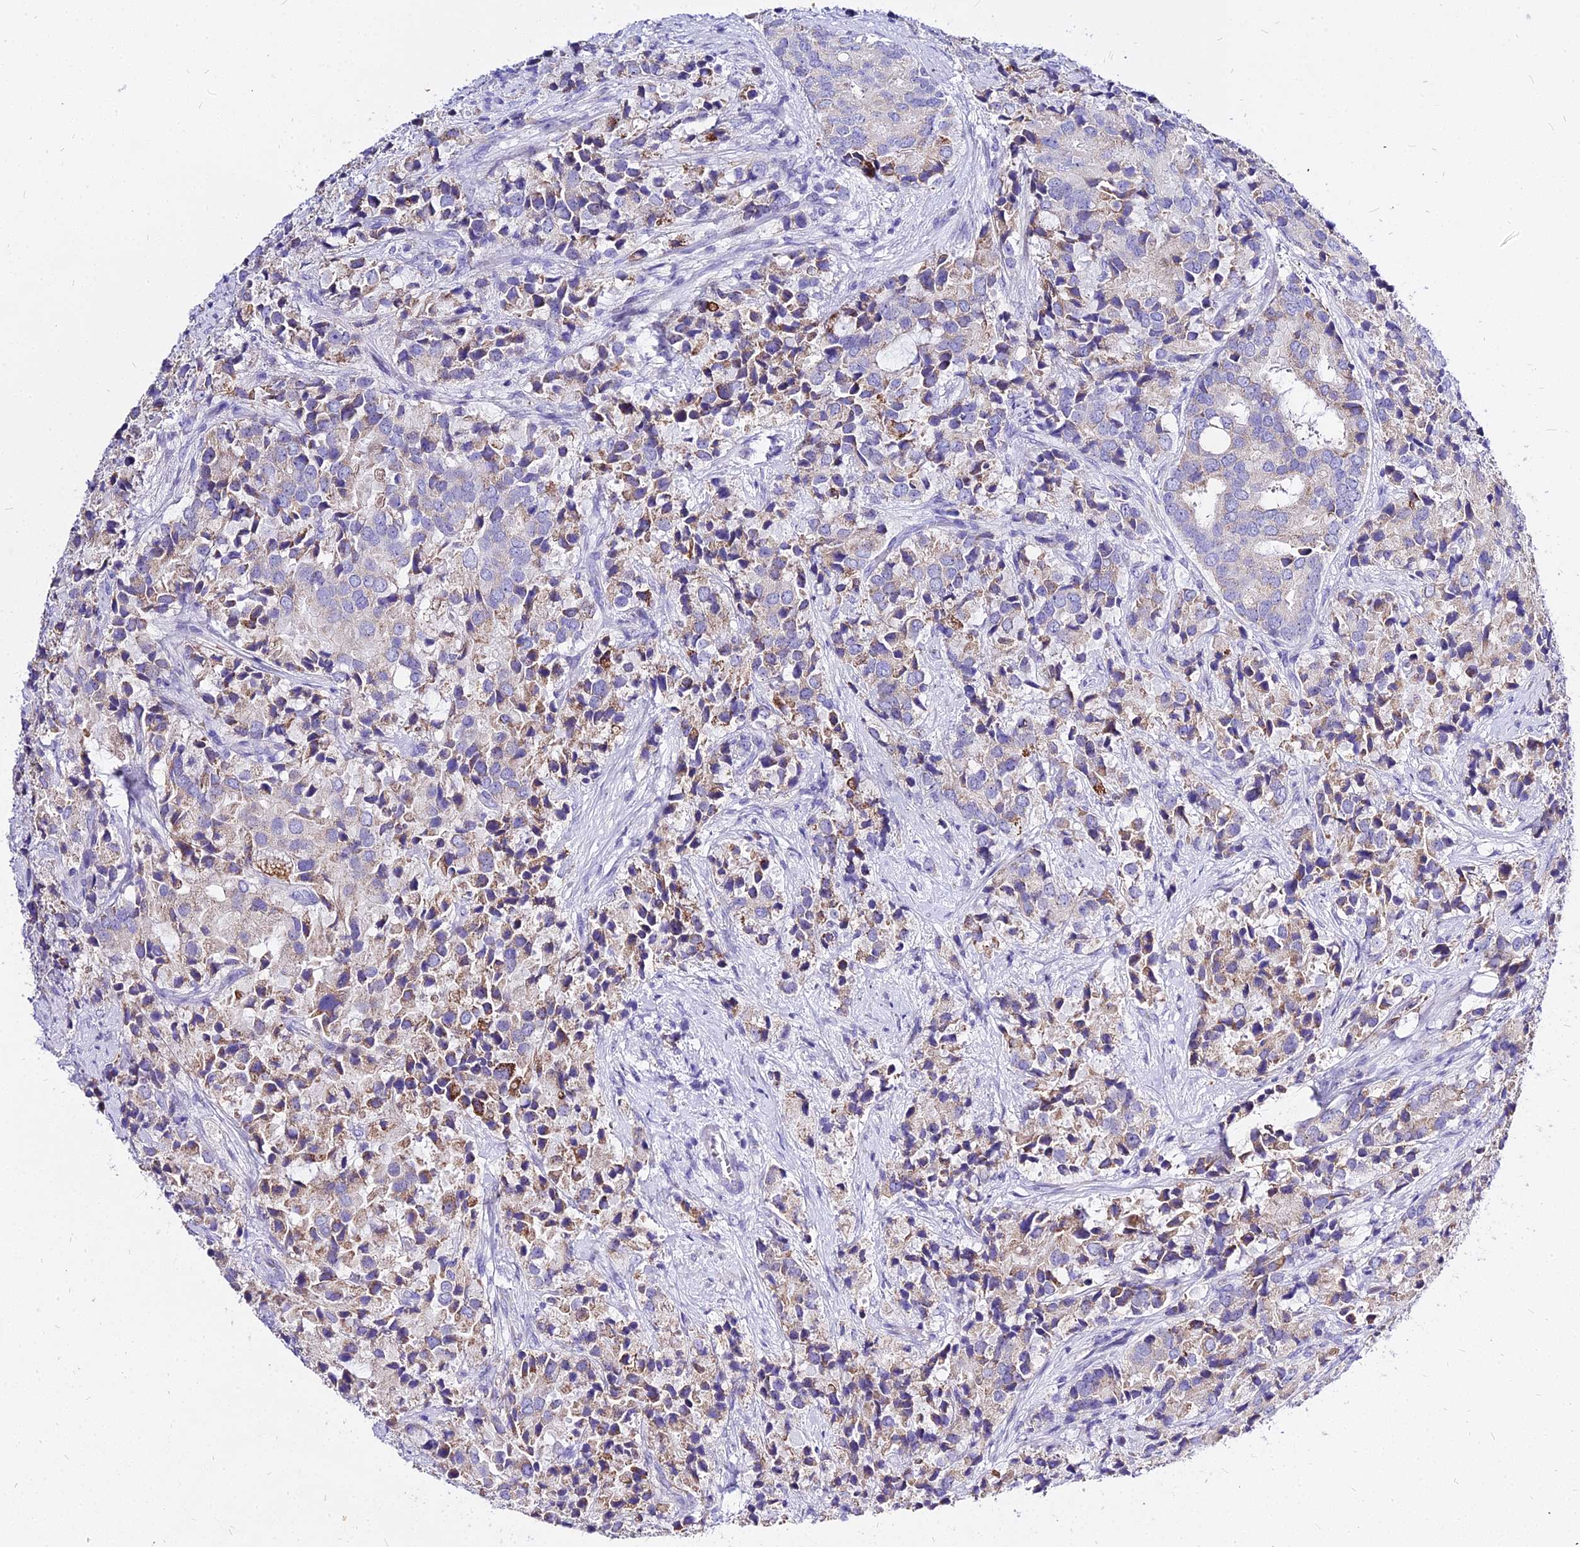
{"staining": {"intensity": "moderate", "quantity": "<25%", "location": "cytoplasmic/membranous"}, "tissue": "prostate cancer", "cell_type": "Tumor cells", "image_type": "cancer", "snomed": [{"axis": "morphology", "description": "Adenocarcinoma, High grade"}, {"axis": "topography", "description": "Prostate"}], "caption": "IHC (DAB) staining of human prostate high-grade adenocarcinoma shows moderate cytoplasmic/membranous protein positivity in approximately <25% of tumor cells. The staining is performed using DAB (3,3'-diaminobenzidine) brown chromogen to label protein expression. The nuclei are counter-stained blue using hematoxylin.", "gene": "CARD18", "patient": {"sex": "male", "age": 62}}